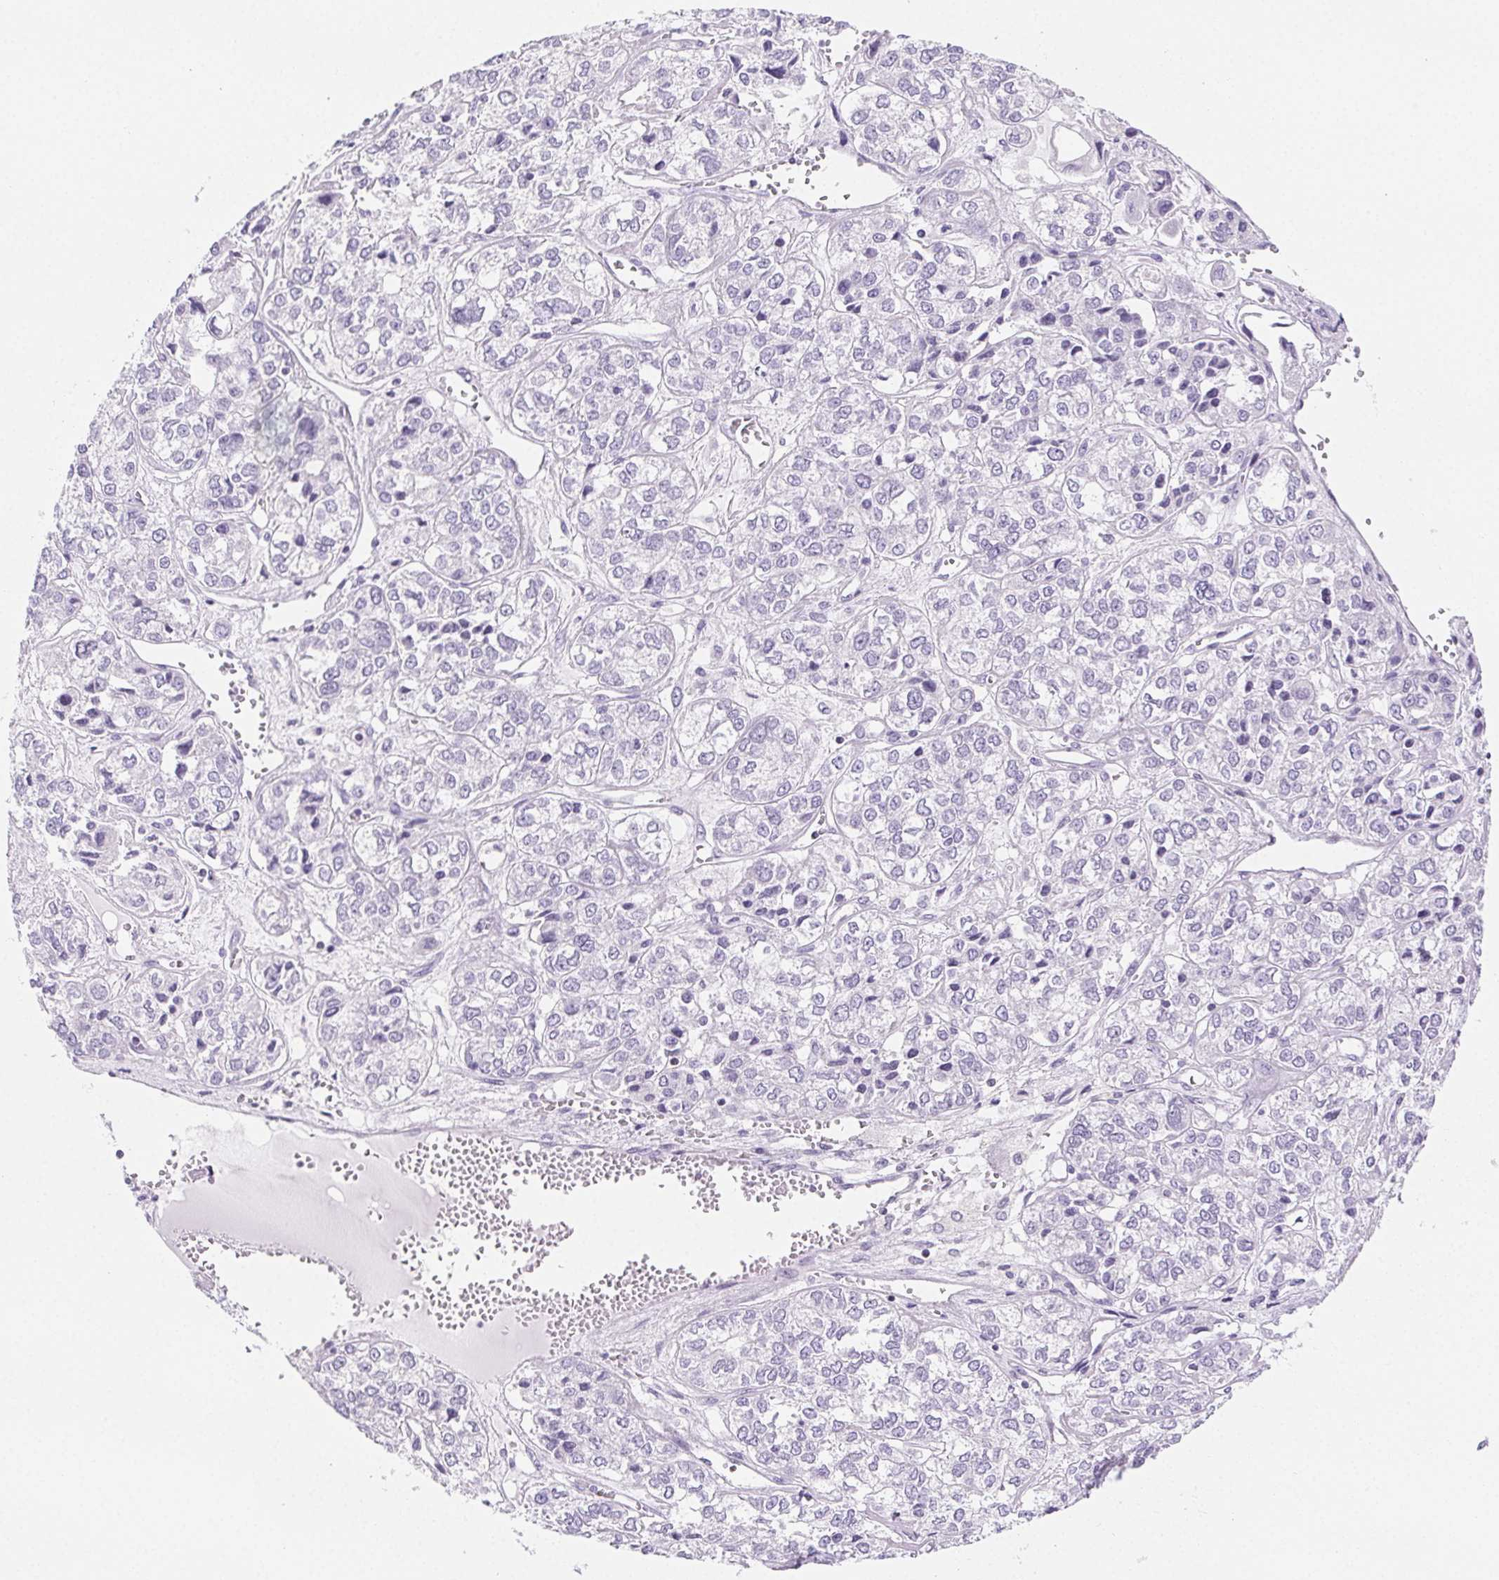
{"staining": {"intensity": "negative", "quantity": "none", "location": "none"}, "tissue": "ovarian cancer", "cell_type": "Tumor cells", "image_type": "cancer", "snomed": [{"axis": "morphology", "description": "Carcinoma, endometroid"}, {"axis": "topography", "description": "Ovary"}], "caption": "DAB immunohistochemical staining of human ovarian endometroid carcinoma reveals no significant staining in tumor cells.", "gene": "BEND2", "patient": {"sex": "female", "age": 64}}